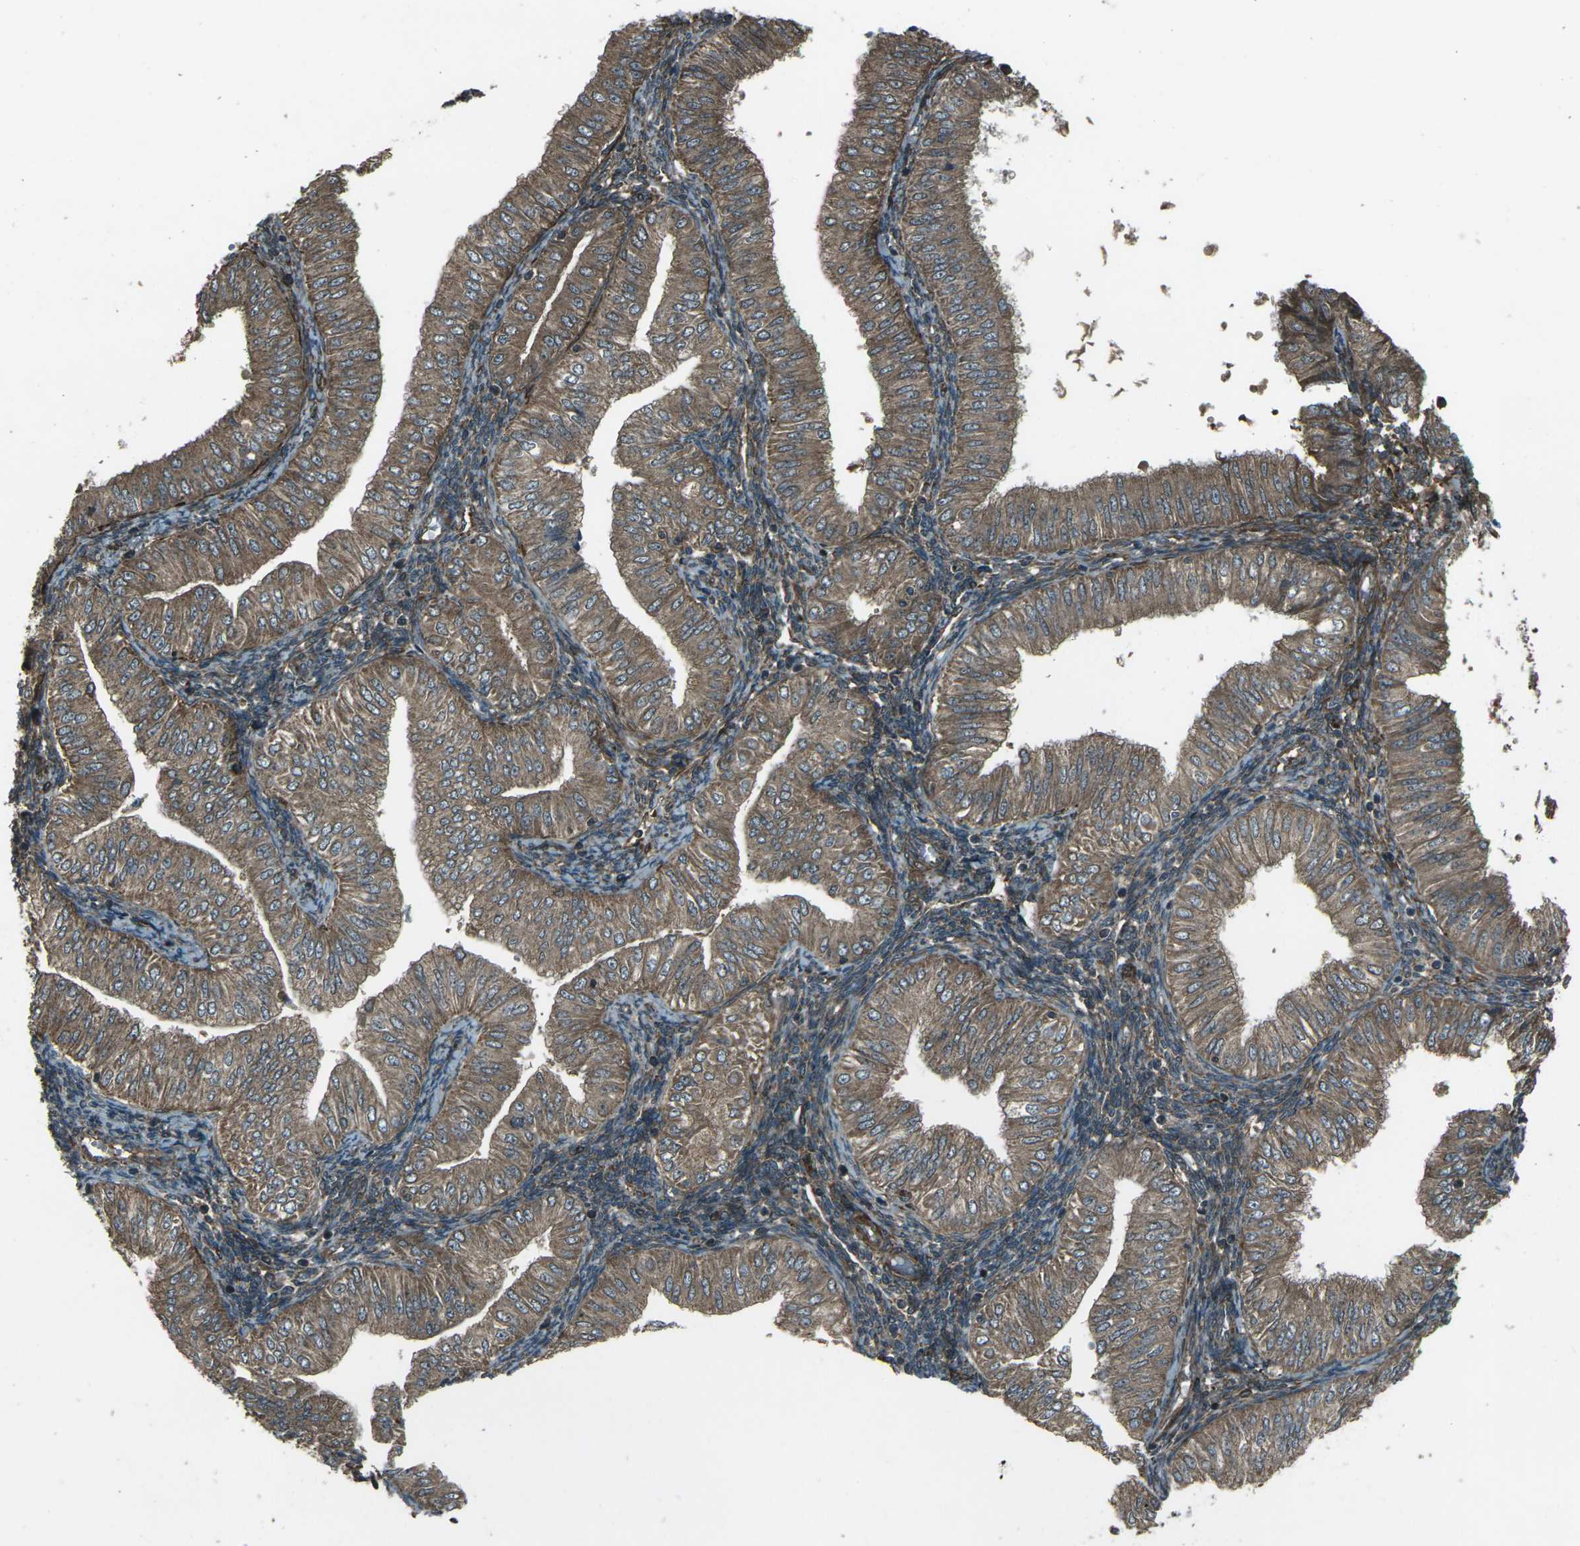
{"staining": {"intensity": "moderate", "quantity": ">75%", "location": "cytoplasmic/membranous"}, "tissue": "endometrial cancer", "cell_type": "Tumor cells", "image_type": "cancer", "snomed": [{"axis": "morphology", "description": "Normal tissue, NOS"}, {"axis": "morphology", "description": "Adenocarcinoma, NOS"}, {"axis": "topography", "description": "Endometrium"}], "caption": "Immunohistochemical staining of human endometrial cancer (adenocarcinoma) displays medium levels of moderate cytoplasmic/membranous expression in about >75% of tumor cells. The staining was performed using DAB to visualize the protein expression in brown, while the nuclei were stained in blue with hematoxylin (Magnification: 20x).", "gene": "LSMEM1", "patient": {"sex": "female", "age": 53}}